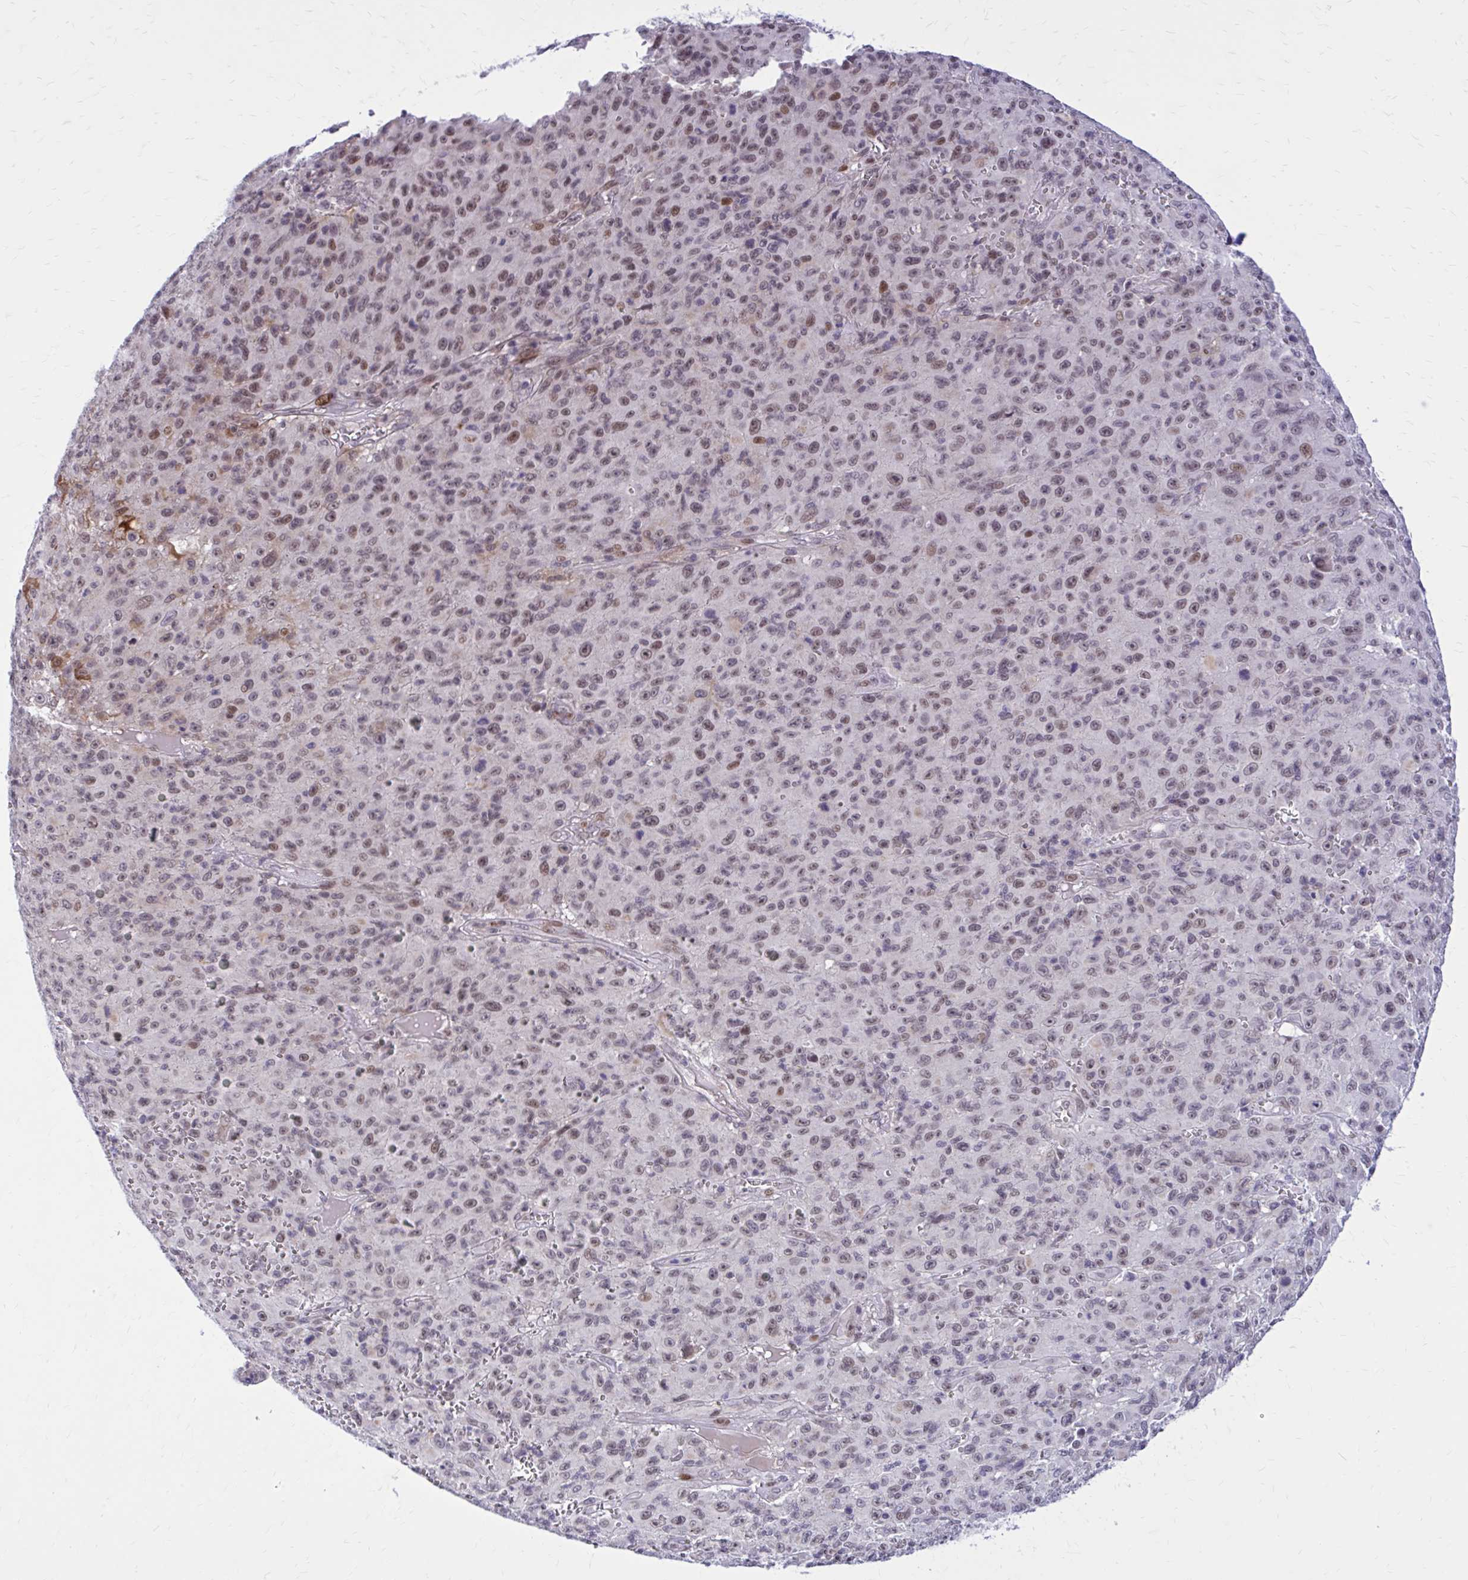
{"staining": {"intensity": "moderate", "quantity": ">75%", "location": "nuclear"}, "tissue": "melanoma", "cell_type": "Tumor cells", "image_type": "cancer", "snomed": [{"axis": "morphology", "description": "Malignant melanoma, NOS"}, {"axis": "topography", "description": "Skin"}], "caption": "Moderate nuclear positivity is present in approximately >75% of tumor cells in melanoma.", "gene": "ZBTB25", "patient": {"sex": "male", "age": 46}}